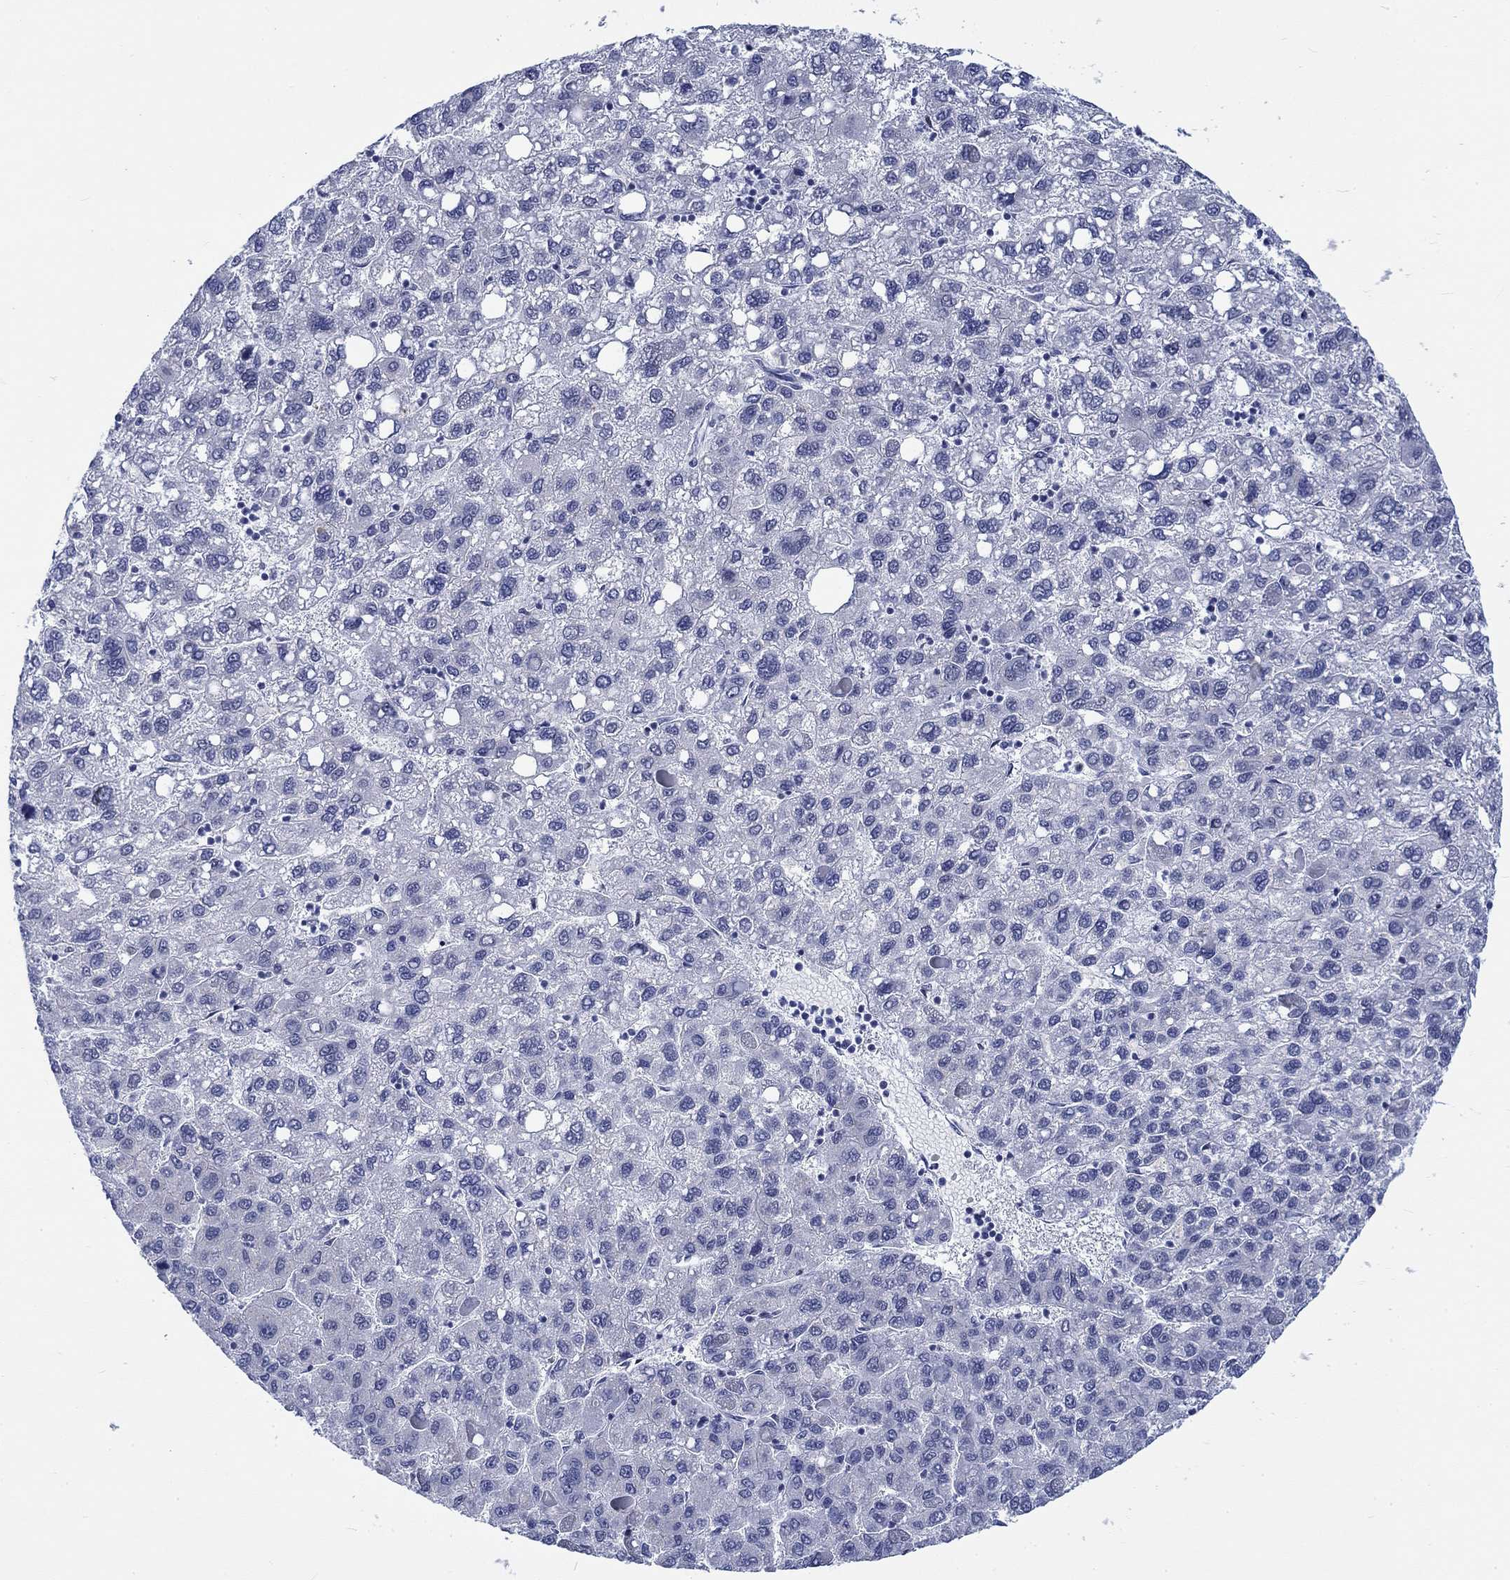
{"staining": {"intensity": "negative", "quantity": "none", "location": "none"}, "tissue": "liver cancer", "cell_type": "Tumor cells", "image_type": "cancer", "snomed": [{"axis": "morphology", "description": "Carcinoma, Hepatocellular, NOS"}, {"axis": "topography", "description": "Liver"}], "caption": "This photomicrograph is of liver cancer stained with immunohistochemistry (IHC) to label a protein in brown with the nuclei are counter-stained blue. There is no positivity in tumor cells. Nuclei are stained in blue.", "gene": "KRT76", "patient": {"sex": "female", "age": 82}}